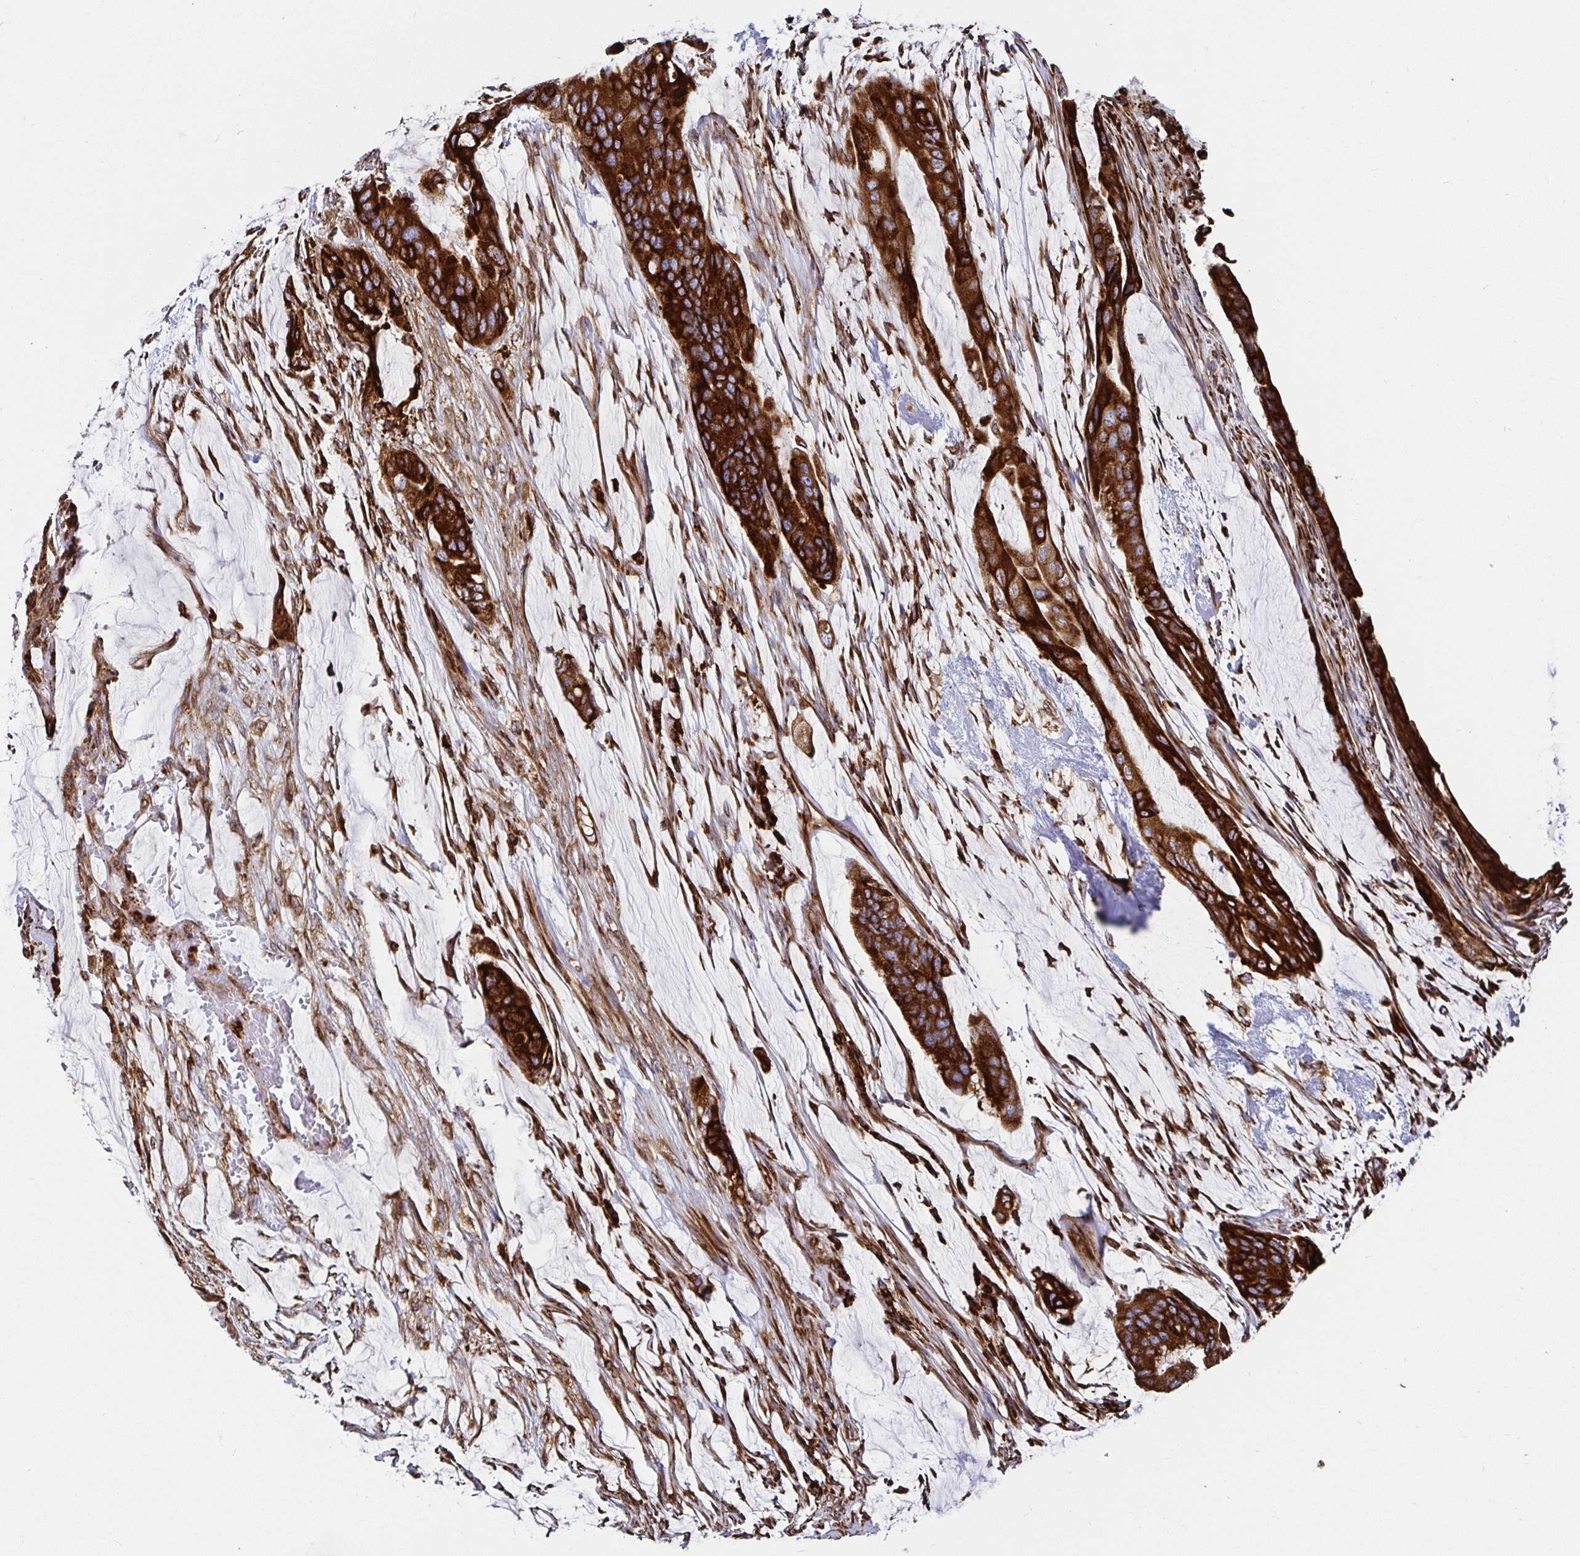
{"staining": {"intensity": "strong", "quantity": ">75%", "location": "cytoplasmic/membranous"}, "tissue": "colorectal cancer", "cell_type": "Tumor cells", "image_type": "cancer", "snomed": [{"axis": "morphology", "description": "Adenocarcinoma, NOS"}, {"axis": "topography", "description": "Rectum"}], "caption": "A high amount of strong cytoplasmic/membranous expression is identified in about >75% of tumor cells in colorectal adenocarcinoma tissue.", "gene": "SMYD3", "patient": {"sex": "female", "age": 59}}